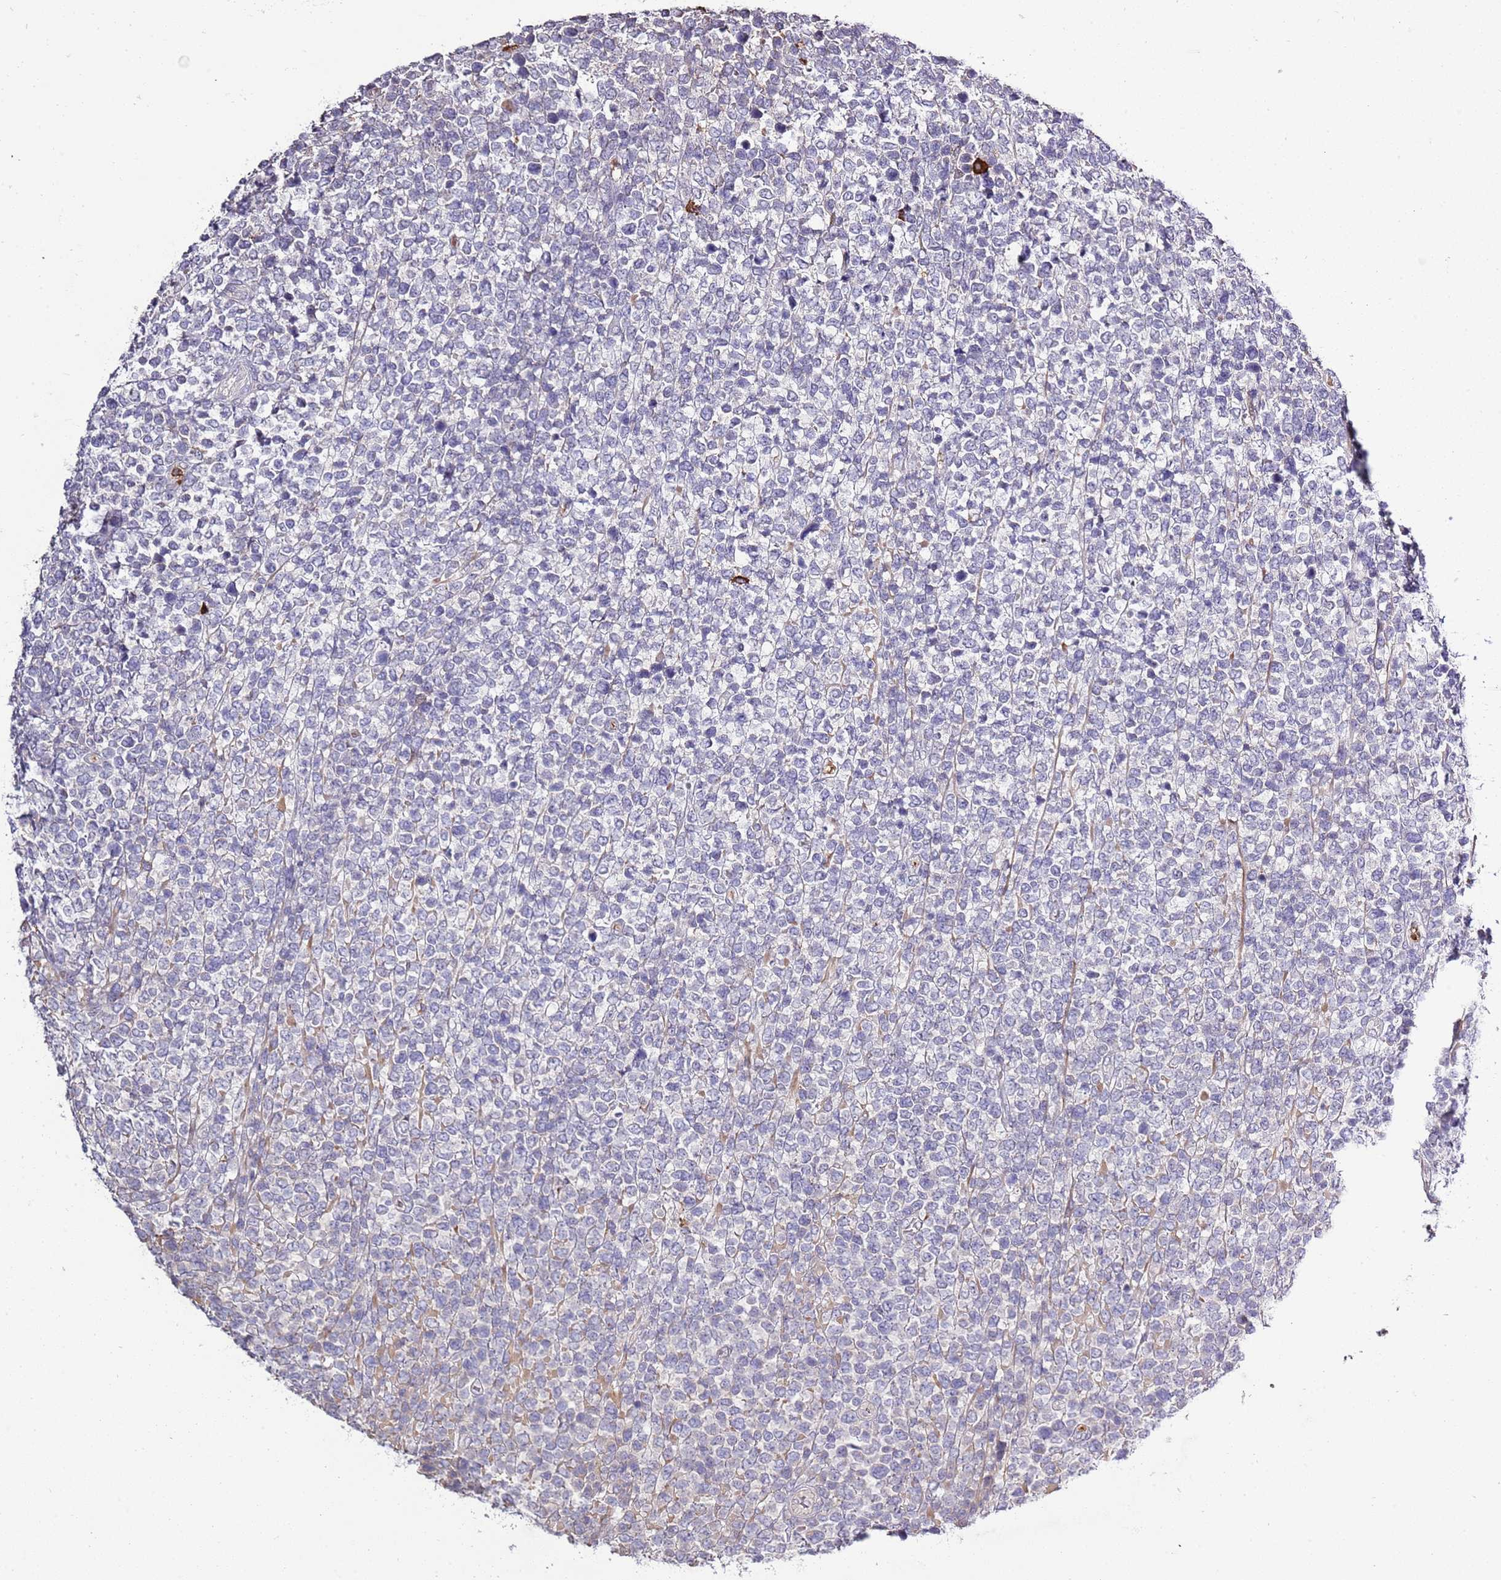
{"staining": {"intensity": "negative", "quantity": "none", "location": "none"}, "tissue": "lymphoma", "cell_type": "Tumor cells", "image_type": "cancer", "snomed": [{"axis": "morphology", "description": "Malignant lymphoma, non-Hodgkin's type, High grade"}, {"axis": "topography", "description": "Soft tissue"}], "caption": "Immunohistochemical staining of human malignant lymphoma, non-Hodgkin's type (high-grade) demonstrates no significant expression in tumor cells. (DAB (3,3'-diaminobenzidine) IHC with hematoxylin counter stain).", "gene": "P2RY13", "patient": {"sex": "female", "age": 56}}